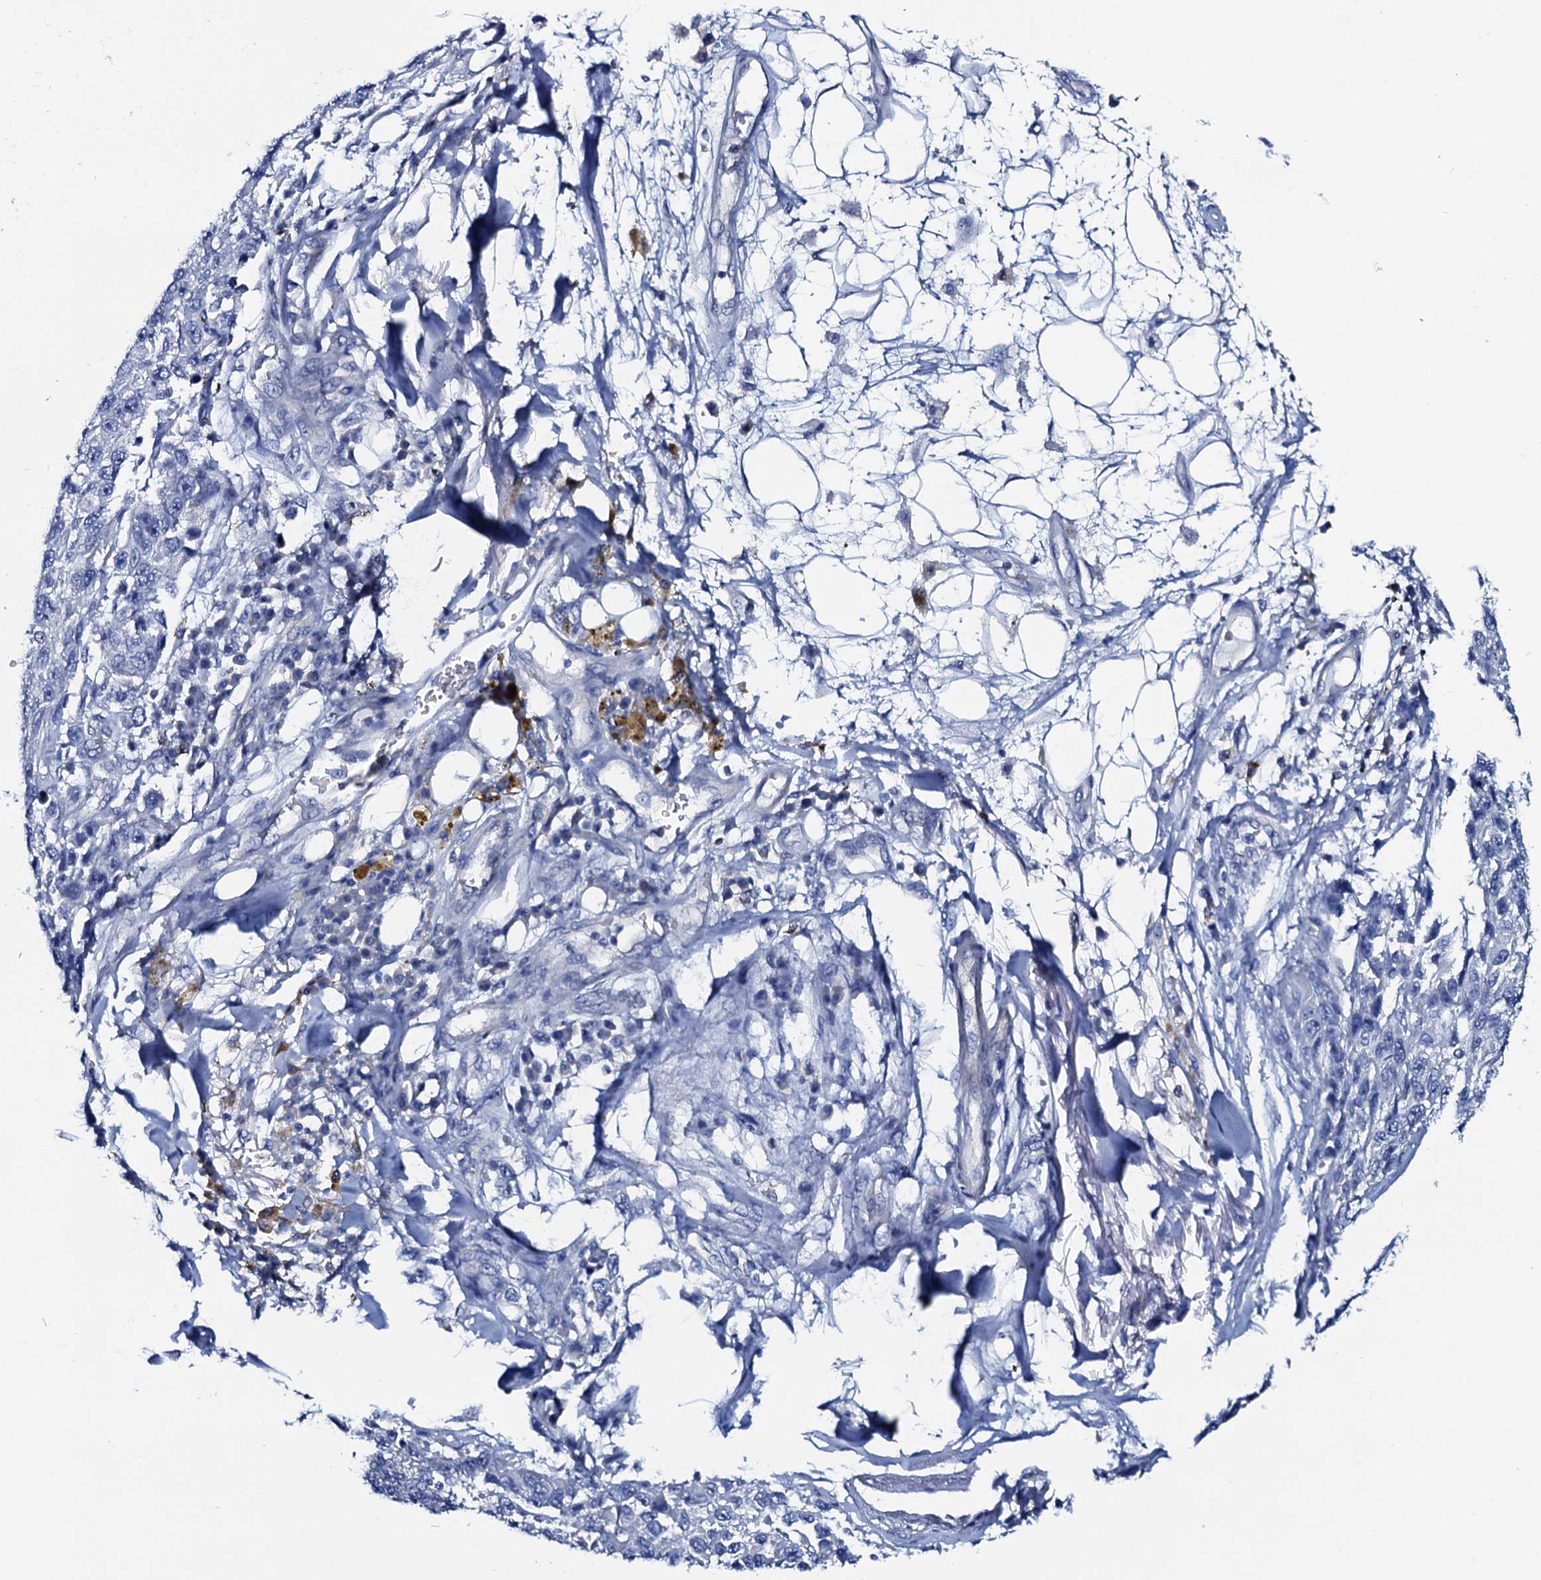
{"staining": {"intensity": "negative", "quantity": "none", "location": "none"}, "tissue": "melanoma", "cell_type": "Tumor cells", "image_type": "cancer", "snomed": [{"axis": "morphology", "description": "Normal tissue, NOS"}, {"axis": "morphology", "description": "Malignant melanoma, NOS"}, {"axis": "topography", "description": "Skin"}], "caption": "Immunohistochemical staining of melanoma reveals no significant positivity in tumor cells.", "gene": "GYS2", "patient": {"sex": "female", "age": 96}}